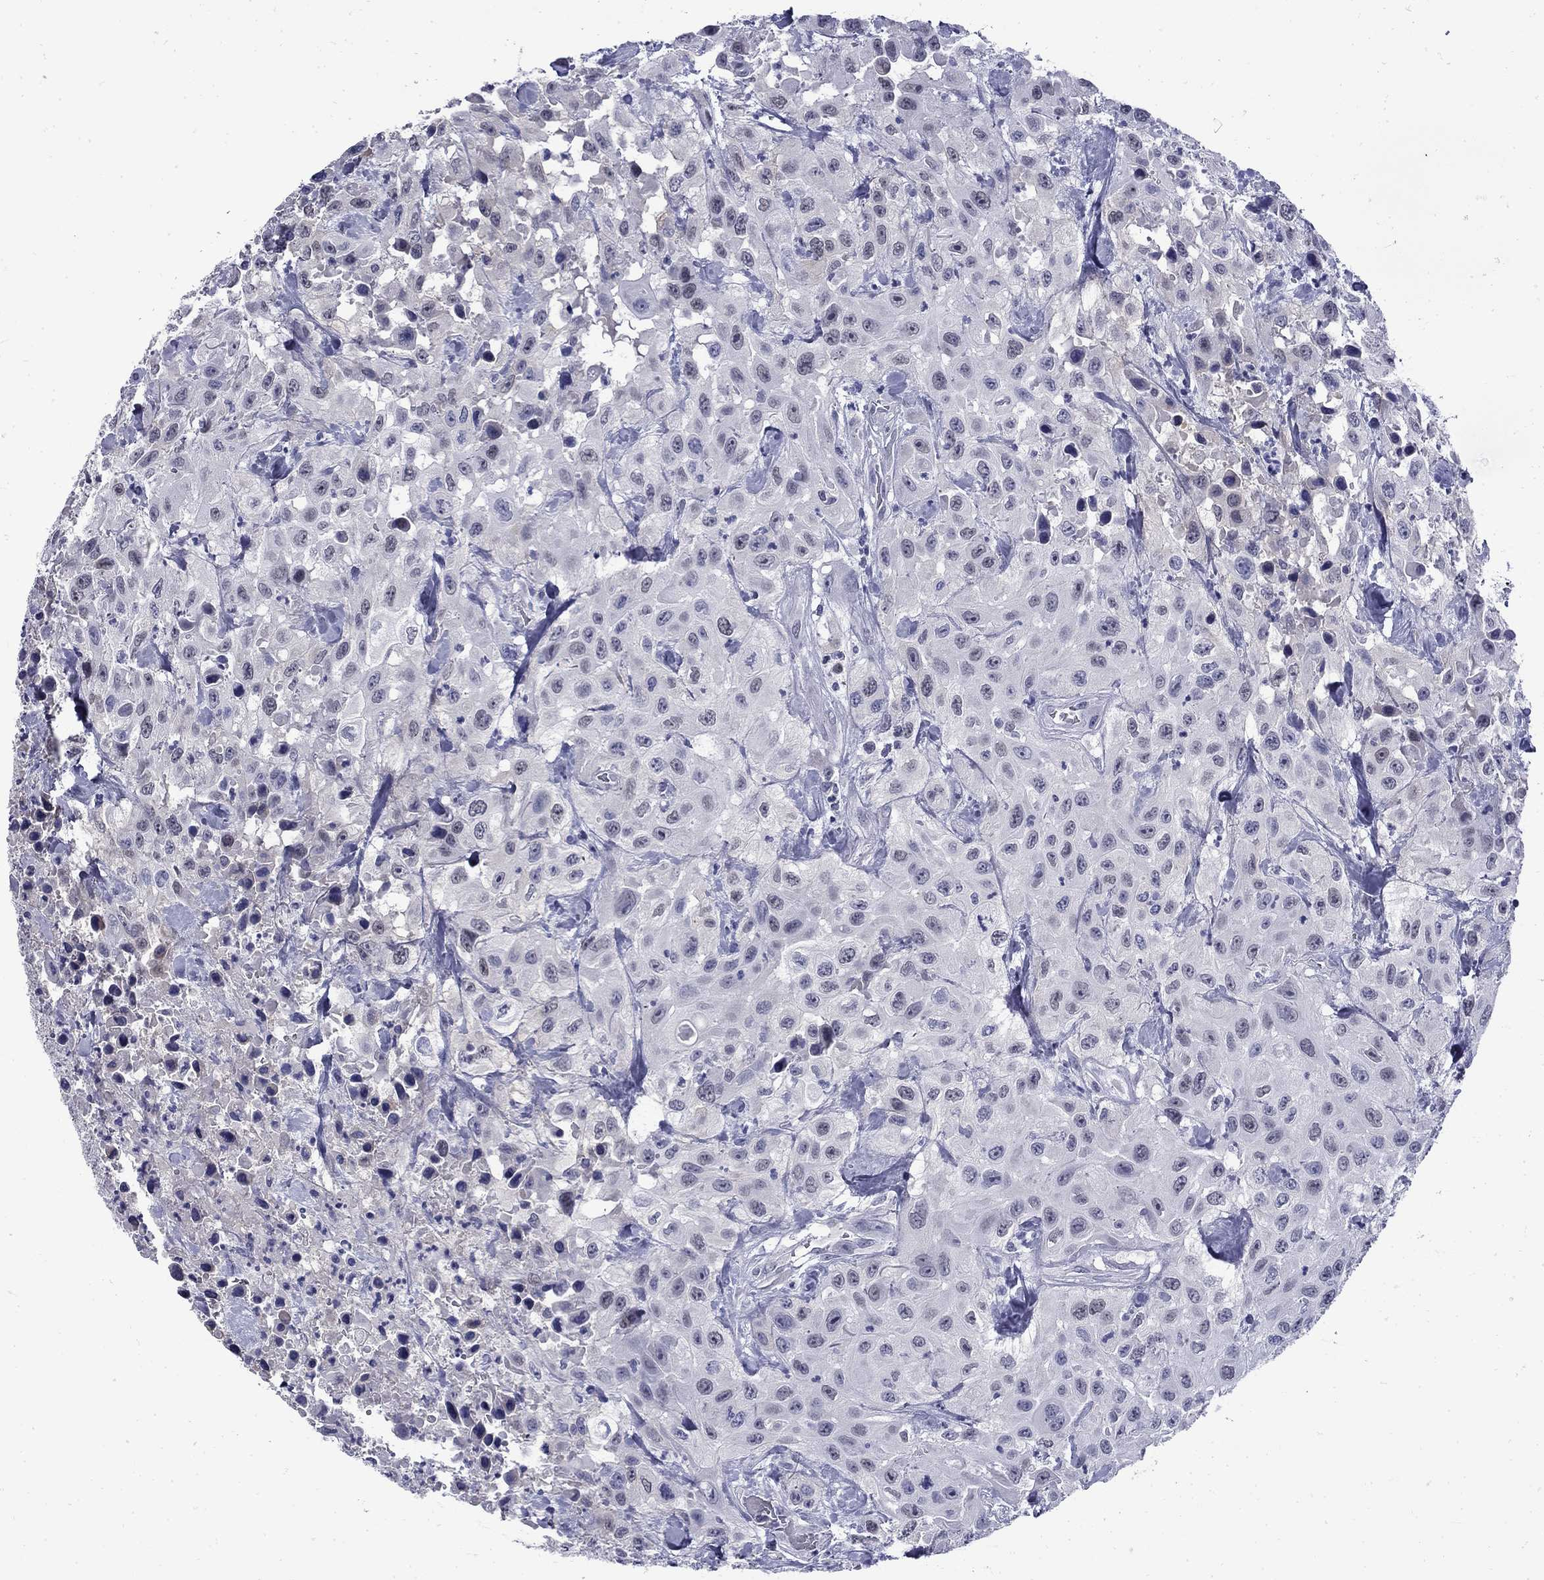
{"staining": {"intensity": "negative", "quantity": "none", "location": "none"}, "tissue": "urothelial cancer", "cell_type": "Tumor cells", "image_type": "cancer", "snomed": [{"axis": "morphology", "description": "Urothelial carcinoma, High grade"}, {"axis": "topography", "description": "Urinary bladder"}], "caption": "There is no significant positivity in tumor cells of high-grade urothelial carcinoma. (Stains: DAB IHC with hematoxylin counter stain, Microscopy: brightfield microscopy at high magnification).", "gene": "MGARP", "patient": {"sex": "male", "age": 79}}